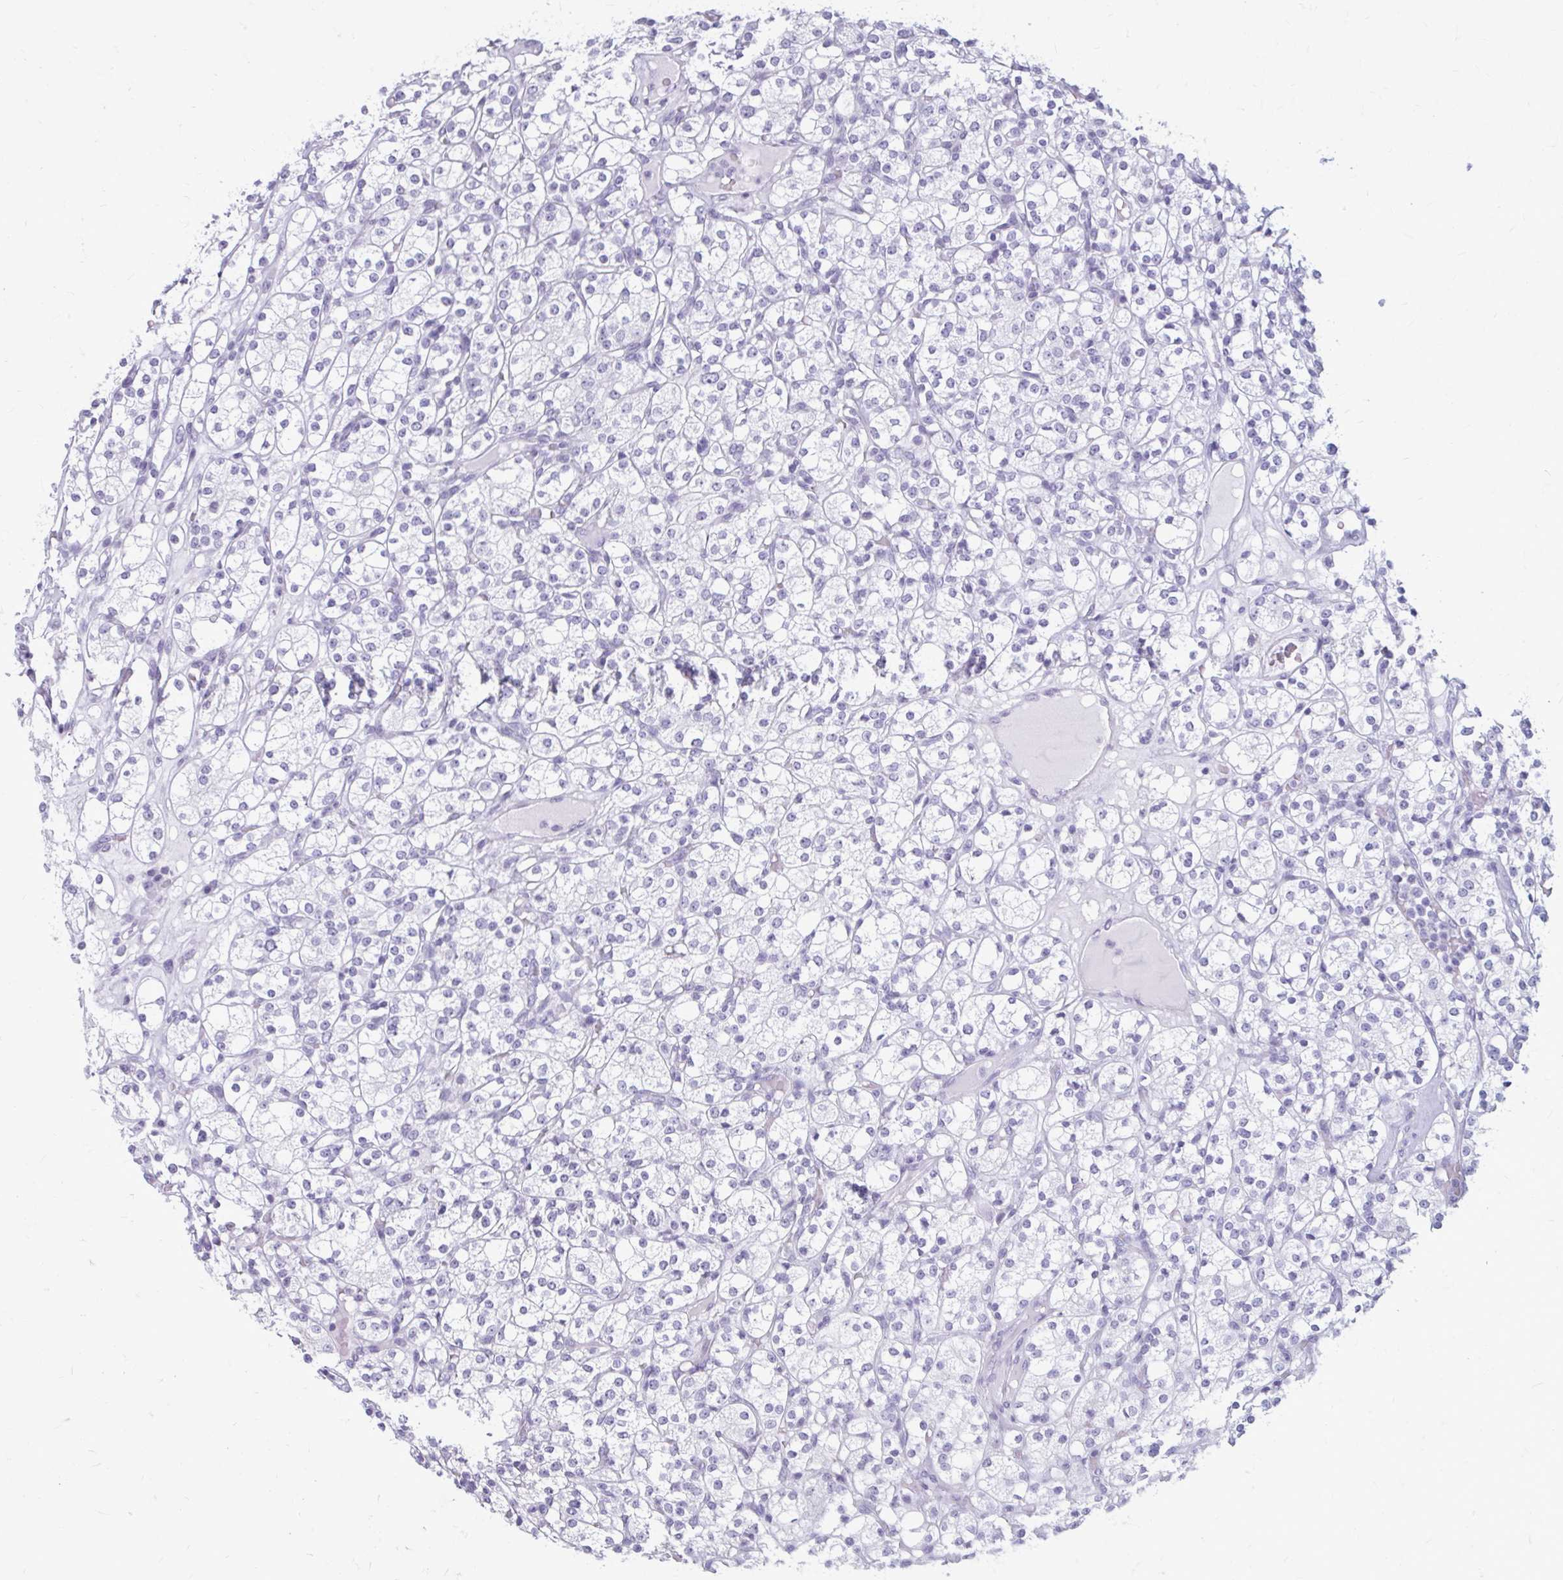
{"staining": {"intensity": "negative", "quantity": "none", "location": "none"}, "tissue": "renal cancer", "cell_type": "Tumor cells", "image_type": "cancer", "snomed": [{"axis": "morphology", "description": "Adenocarcinoma, NOS"}, {"axis": "topography", "description": "Kidney"}], "caption": "IHC micrograph of renal cancer (adenocarcinoma) stained for a protein (brown), which shows no staining in tumor cells.", "gene": "KRT5", "patient": {"sex": "male", "age": 77}}